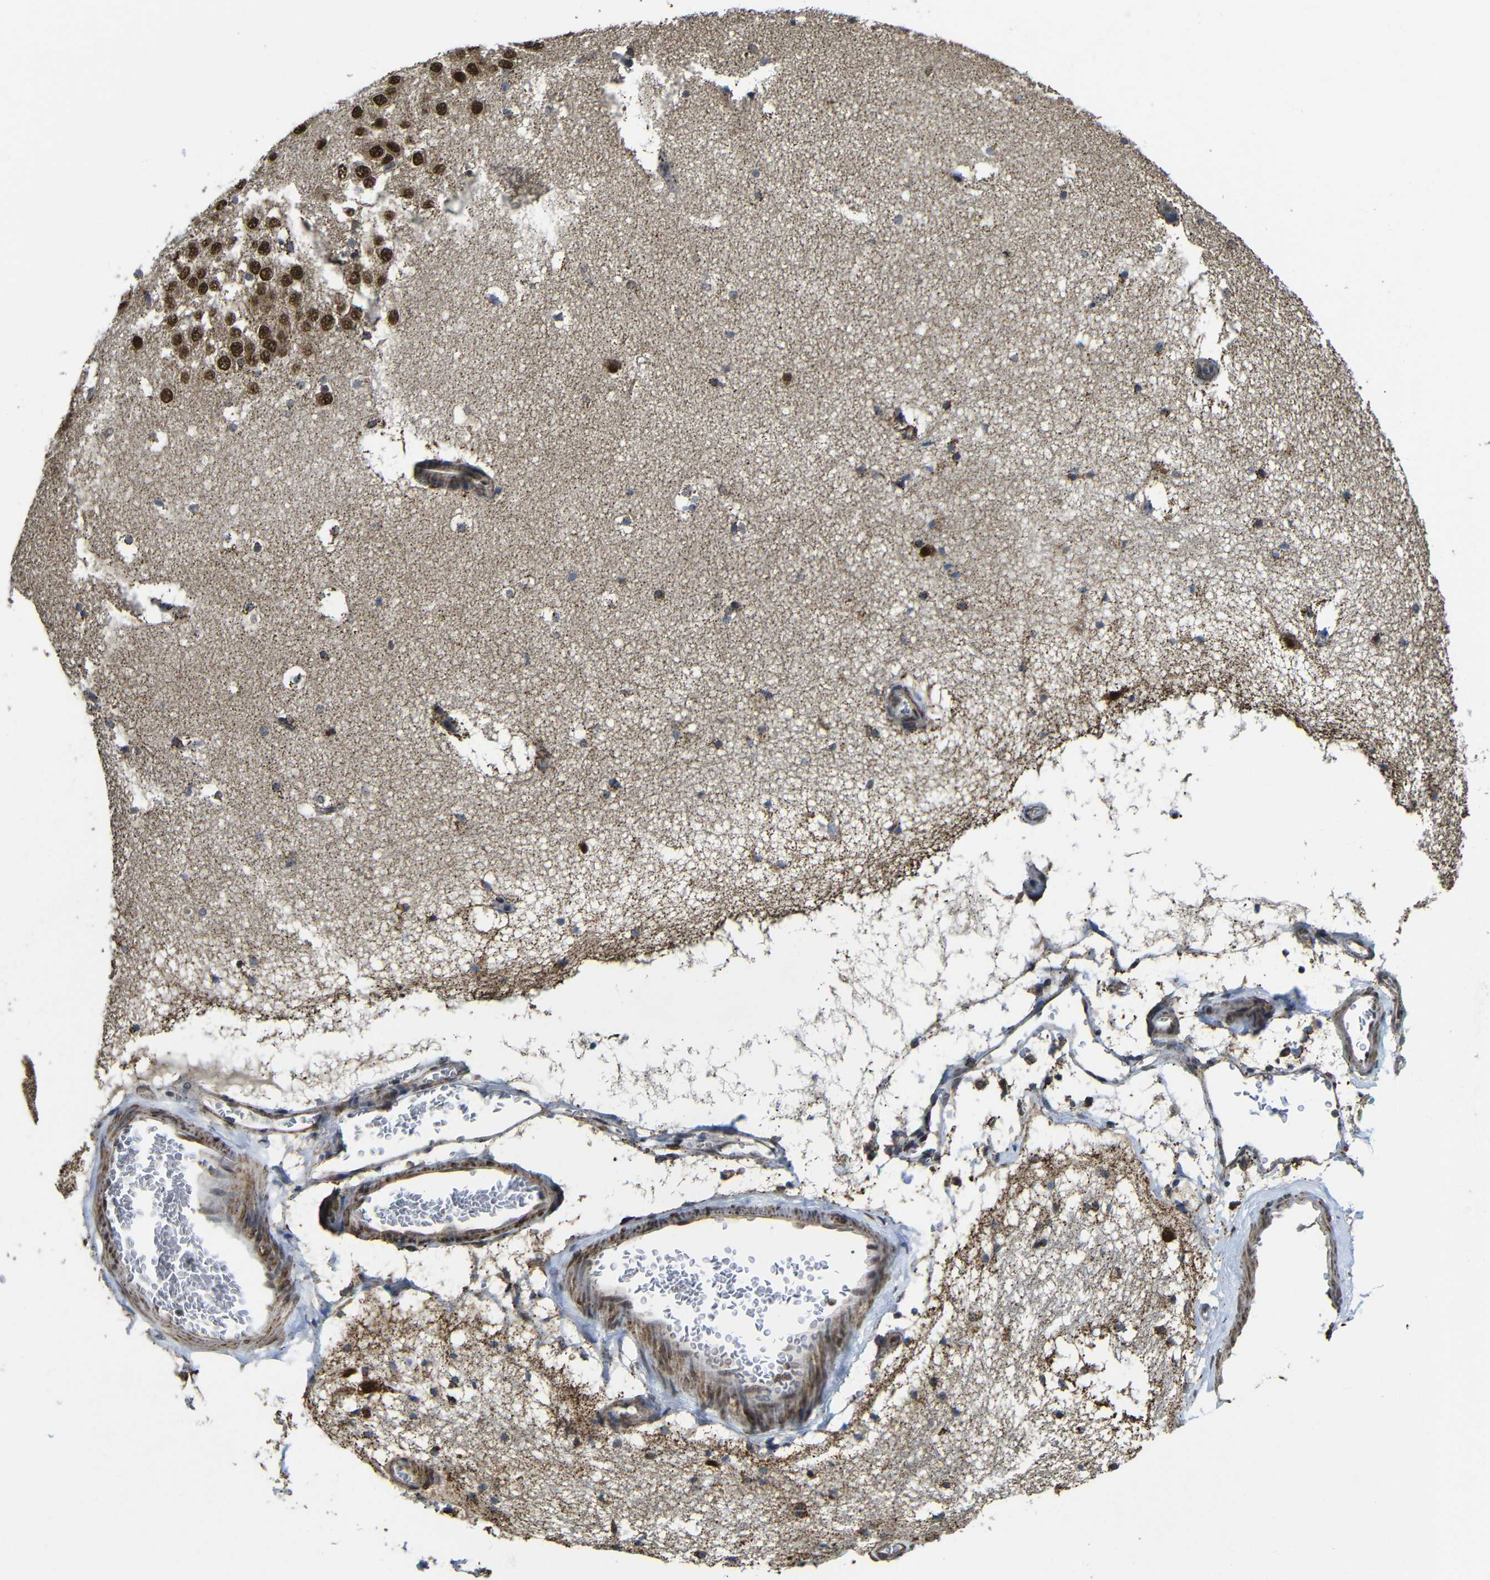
{"staining": {"intensity": "moderate", "quantity": "<25%", "location": "cytoplasmic/membranous,nuclear"}, "tissue": "hippocampus", "cell_type": "Glial cells", "image_type": "normal", "snomed": [{"axis": "morphology", "description": "Normal tissue, NOS"}, {"axis": "topography", "description": "Hippocampus"}], "caption": "The image reveals staining of unremarkable hippocampus, revealing moderate cytoplasmic/membranous,nuclear protein expression (brown color) within glial cells. Immunohistochemistry (ihc) stains the protein of interest in brown and the nuclei are stained blue.", "gene": "FAM172A", "patient": {"sex": "male", "age": 45}}